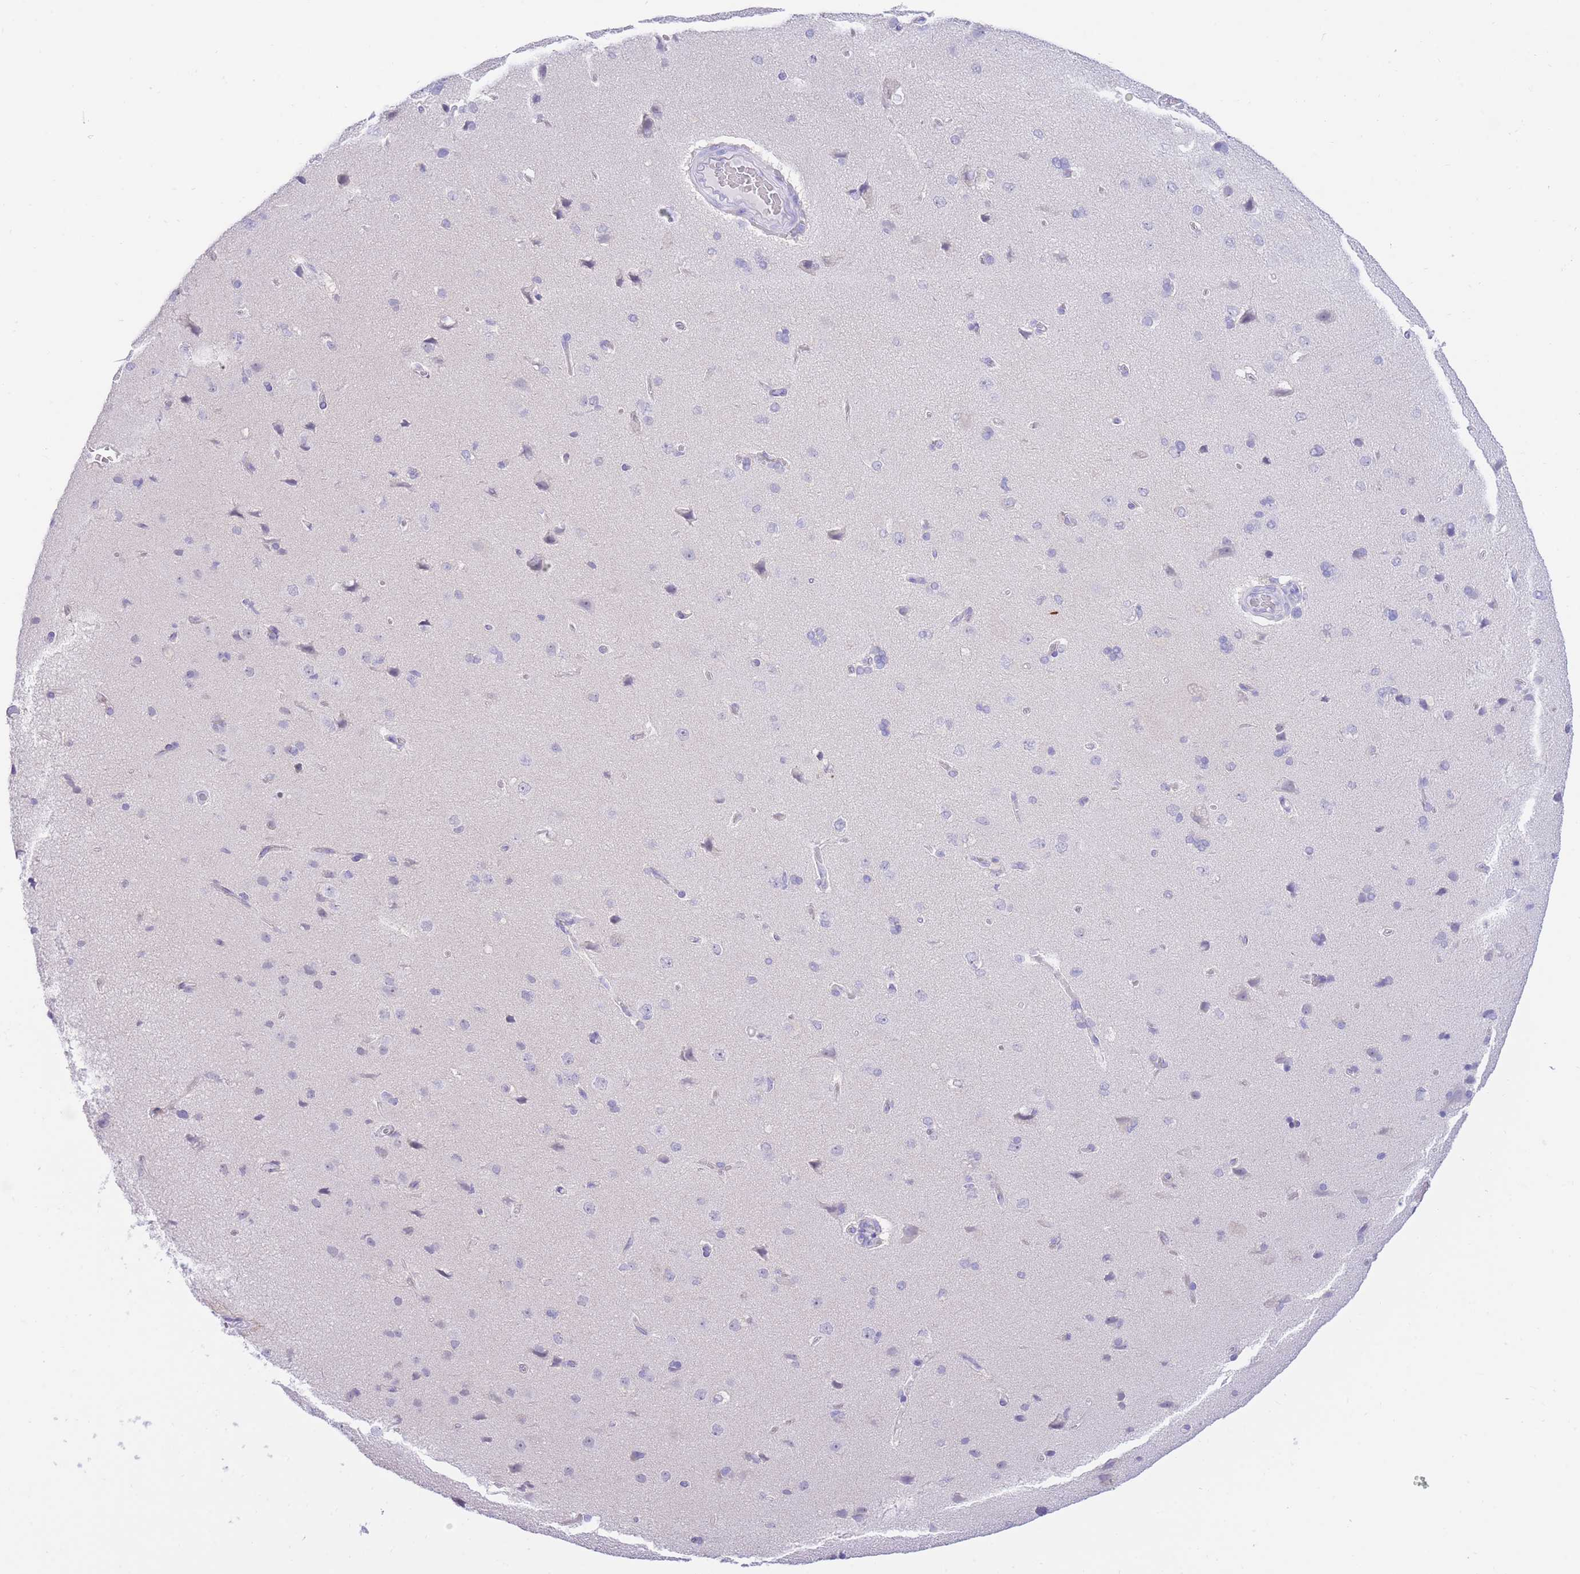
{"staining": {"intensity": "negative", "quantity": "none", "location": "none"}, "tissue": "cerebral cortex", "cell_type": "Endothelial cells", "image_type": "normal", "snomed": [{"axis": "morphology", "description": "Normal tissue, NOS"}, {"axis": "topography", "description": "Cerebral cortex"}], "caption": "DAB immunohistochemical staining of benign cerebral cortex exhibits no significant positivity in endothelial cells.", "gene": "SSUH2", "patient": {"sex": "male", "age": 62}}